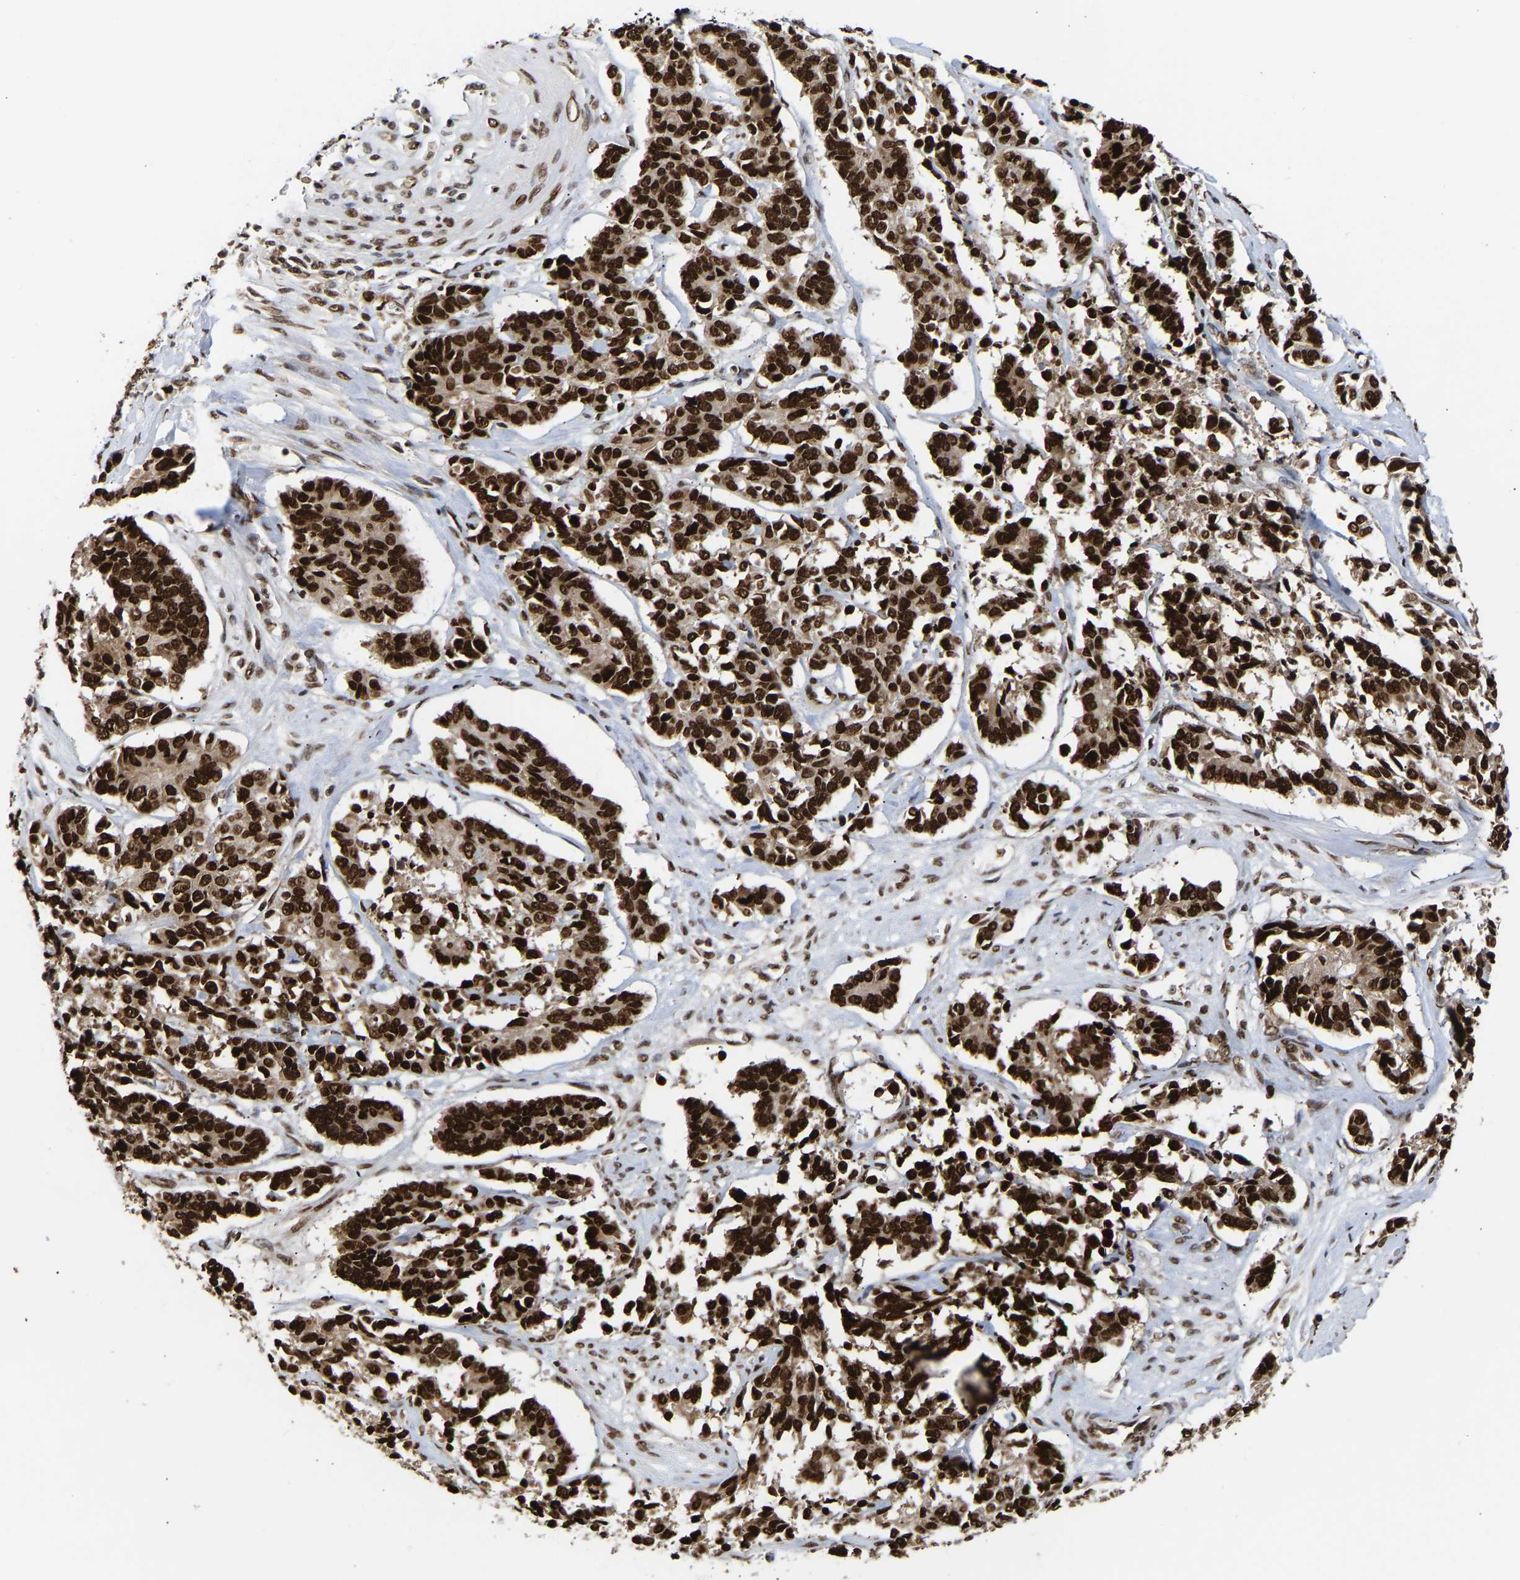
{"staining": {"intensity": "strong", "quantity": ">75%", "location": "nuclear"}, "tissue": "cervical cancer", "cell_type": "Tumor cells", "image_type": "cancer", "snomed": [{"axis": "morphology", "description": "Squamous cell carcinoma, NOS"}, {"axis": "topography", "description": "Cervix"}], "caption": "Cervical squamous cell carcinoma was stained to show a protein in brown. There is high levels of strong nuclear expression in approximately >75% of tumor cells.", "gene": "PSIP1", "patient": {"sex": "female", "age": 35}}